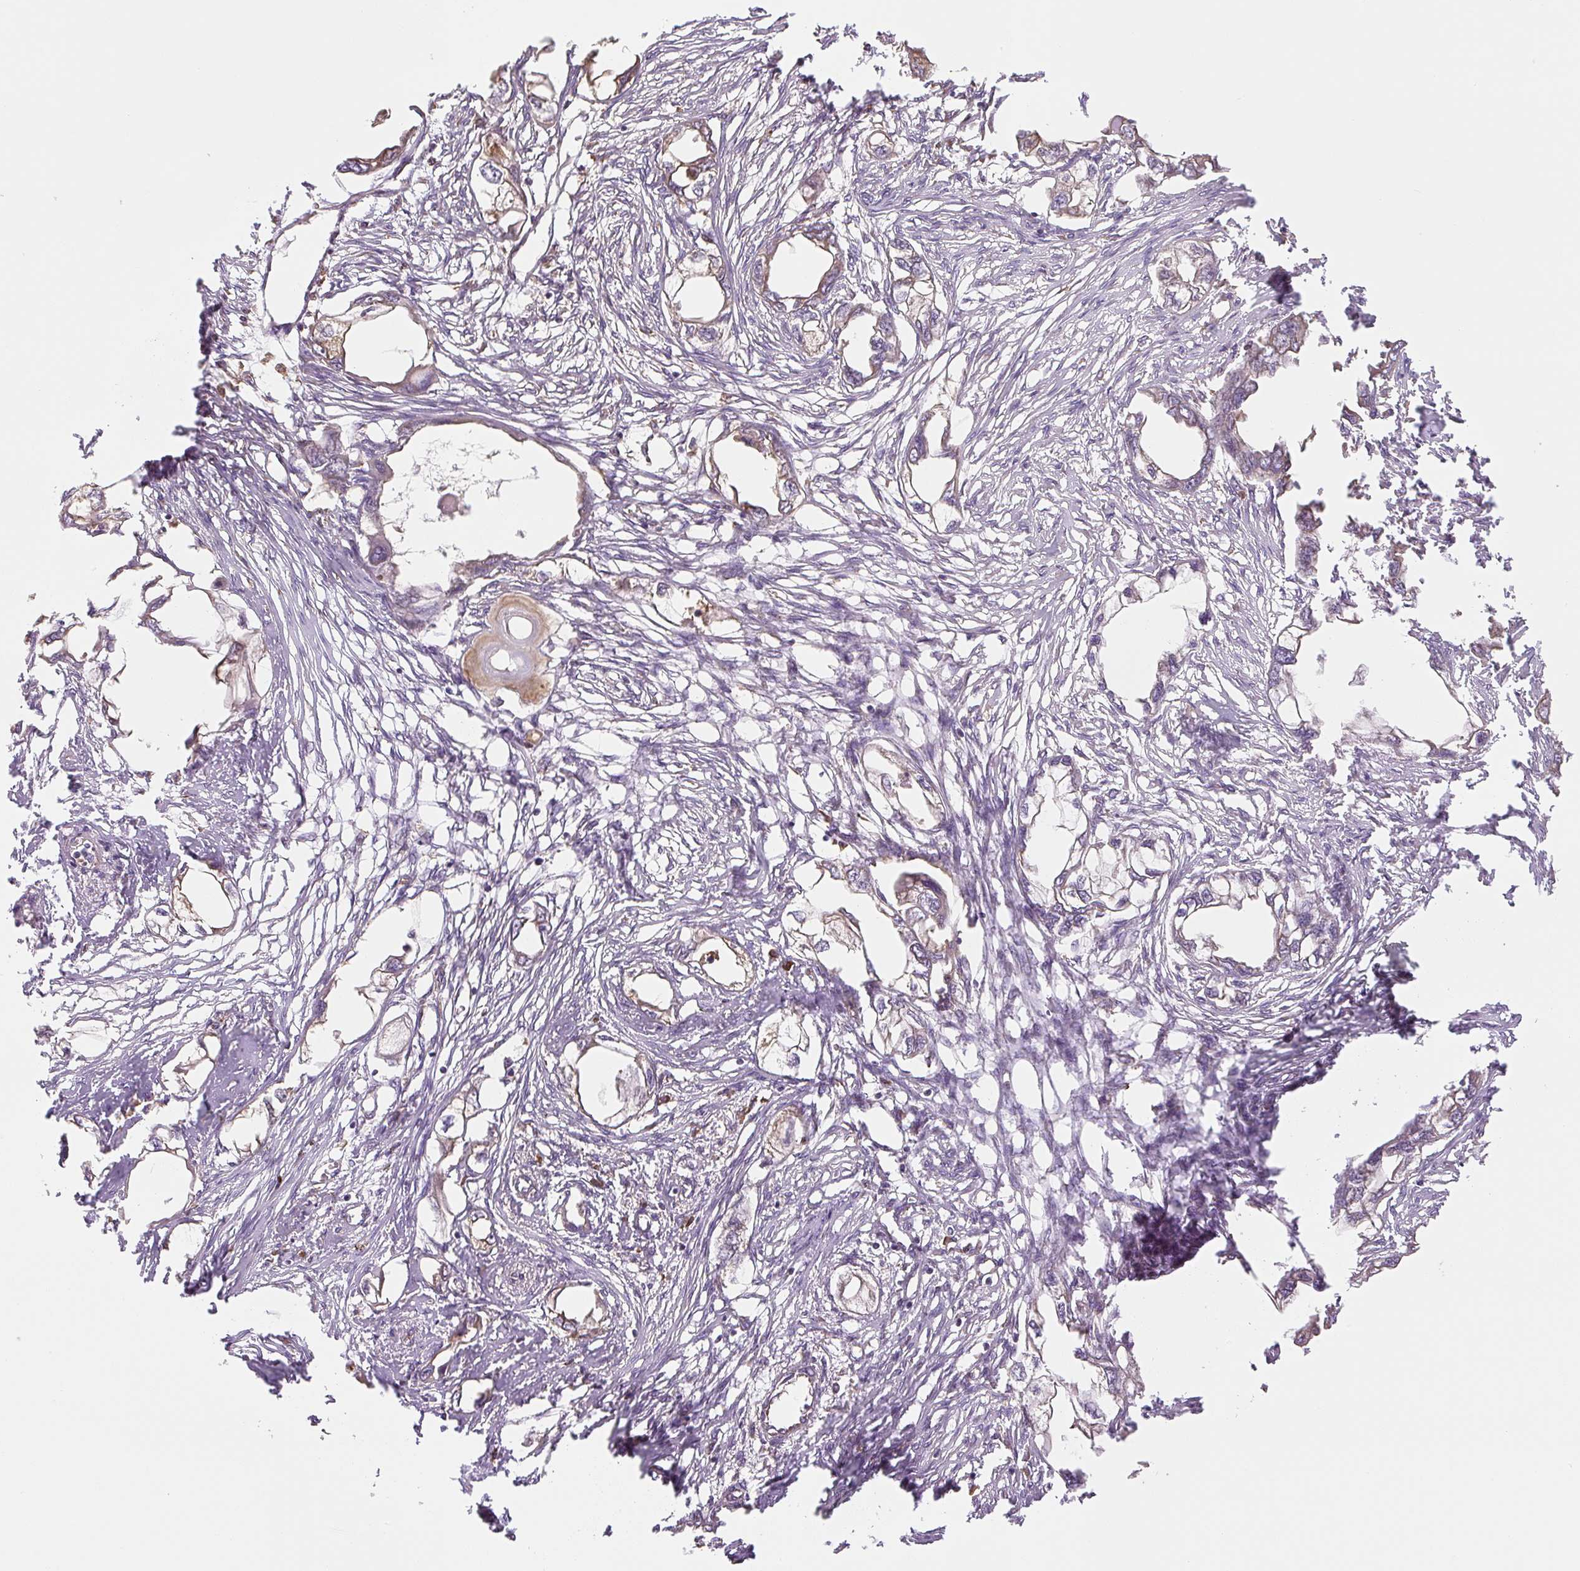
{"staining": {"intensity": "weak", "quantity": "<25%", "location": "cytoplasmic/membranous"}, "tissue": "endometrial cancer", "cell_type": "Tumor cells", "image_type": "cancer", "snomed": [{"axis": "morphology", "description": "Adenocarcinoma, NOS"}, {"axis": "morphology", "description": "Adenocarcinoma, metastatic, NOS"}, {"axis": "topography", "description": "Adipose tissue"}, {"axis": "topography", "description": "Endometrium"}], "caption": "Immunohistochemical staining of endometrial metastatic adenocarcinoma reveals no significant expression in tumor cells.", "gene": "RASA1", "patient": {"sex": "female", "age": 67}}